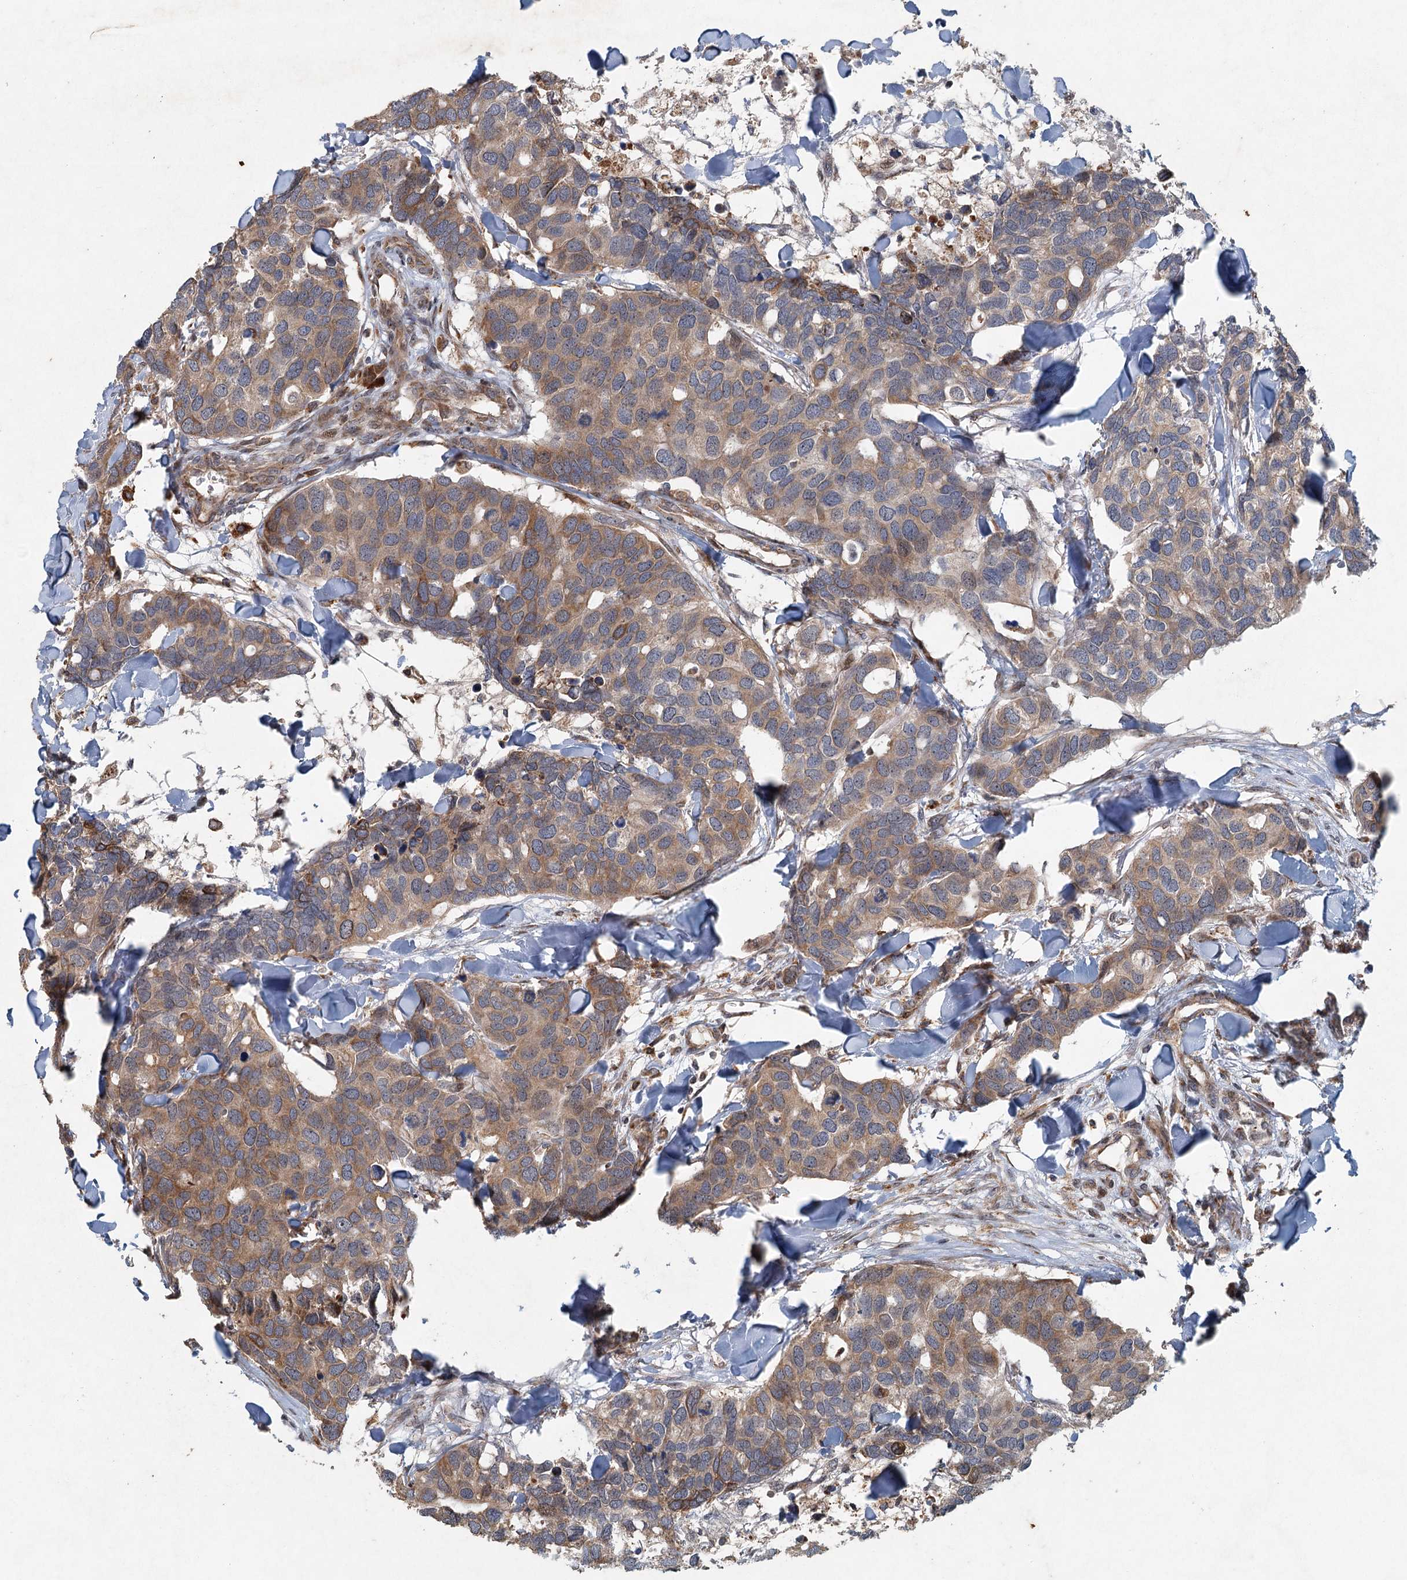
{"staining": {"intensity": "moderate", "quantity": "25%-75%", "location": "cytoplasmic/membranous"}, "tissue": "breast cancer", "cell_type": "Tumor cells", "image_type": "cancer", "snomed": [{"axis": "morphology", "description": "Duct carcinoma"}, {"axis": "topography", "description": "Breast"}], "caption": "Protein expression analysis of human breast cancer reveals moderate cytoplasmic/membranous staining in about 25%-75% of tumor cells.", "gene": "SRPX2", "patient": {"sex": "female", "age": 83}}